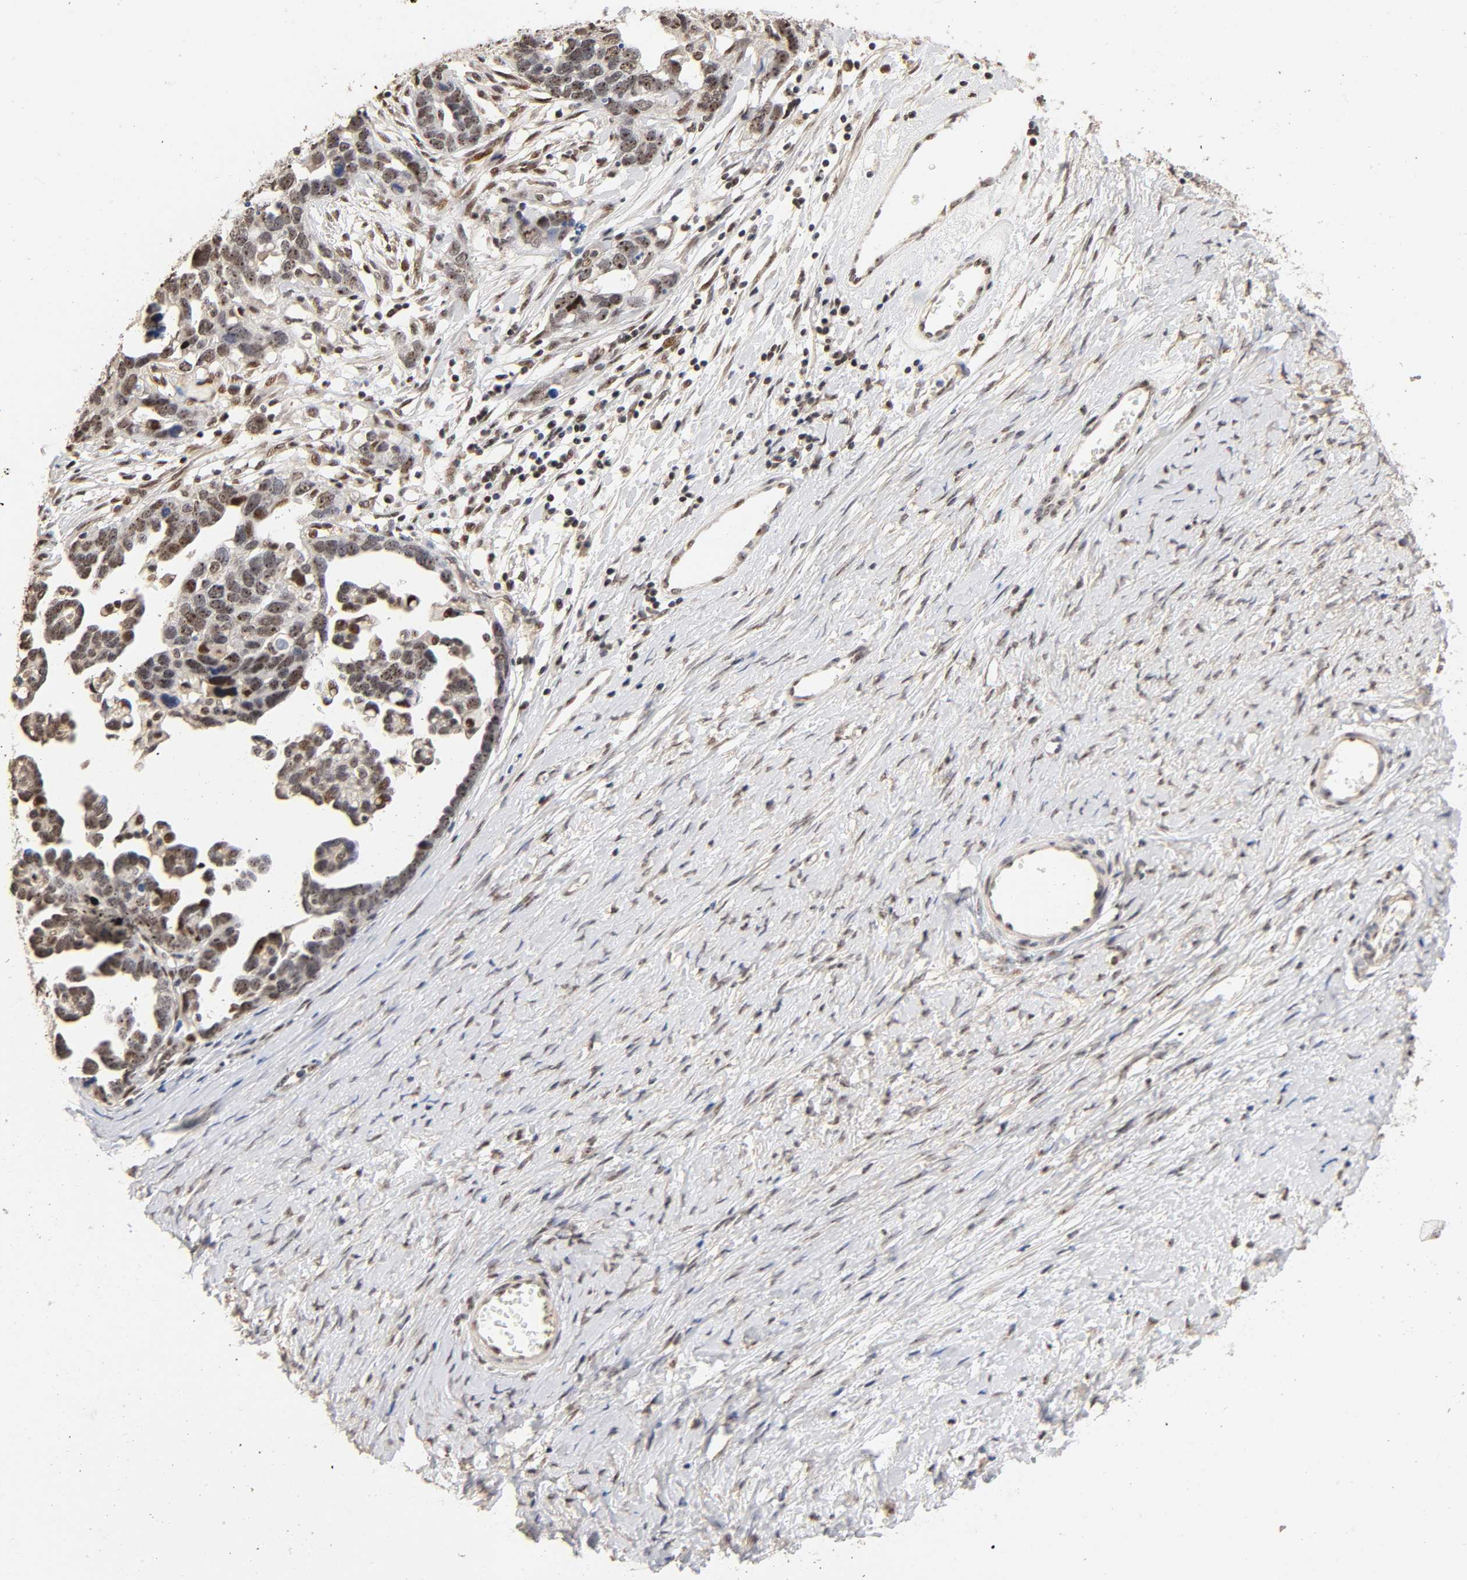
{"staining": {"intensity": "moderate", "quantity": ">75%", "location": "cytoplasmic/membranous,nuclear"}, "tissue": "ovarian cancer", "cell_type": "Tumor cells", "image_type": "cancer", "snomed": [{"axis": "morphology", "description": "Cystadenocarcinoma, serous, NOS"}, {"axis": "topography", "description": "Ovary"}], "caption": "Immunohistochemistry (IHC) photomicrograph of ovarian cancer (serous cystadenocarcinoma) stained for a protein (brown), which shows medium levels of moderate cytoplasmic/membranous and nuclear positivity in about >75% of tumor cells.", "gene": "TP53RK", "patient": {"sex": "female", "age": 54}}